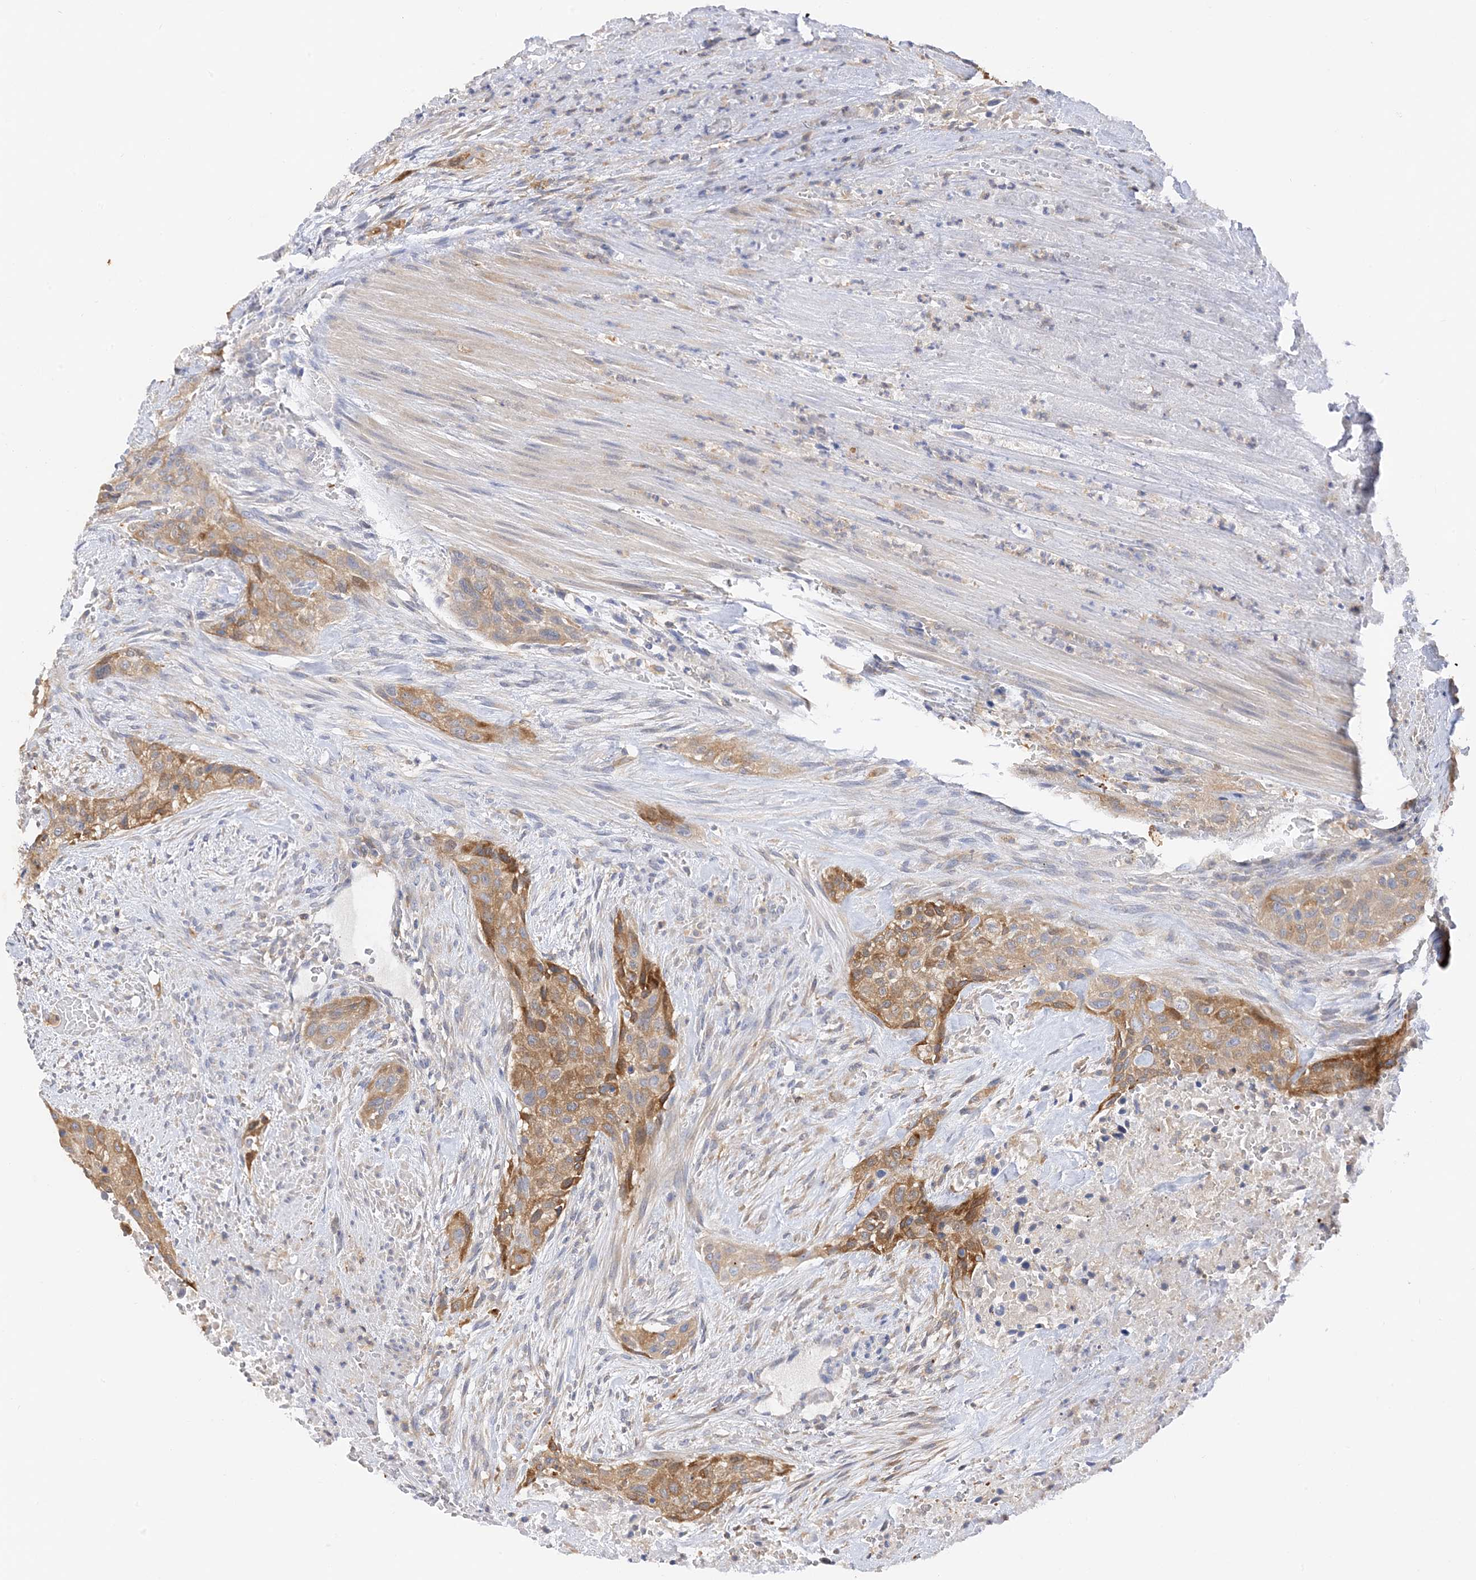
{"staining": {"intensity": "moderate", "quantity": ">75%", "location": "cytoplasmic/membranous"}, "tissue": "urothelial cancer", "cell_type": "Tumor cells", "image_type": "cancer", "snomed": [{"axis": "morphology", "description": "Urothelial carcinoma, High grade"}, {"axis": "topography", "description": "Urinary bladder"}], "caption": "Moderate cytoplasmic/membranous protein expression is appreciated in approximately >75% of tumor cells in urothelial carcinoma (high-grade).", "gene": "ARV1", "patient": {"sex": "male", "age": 35}}